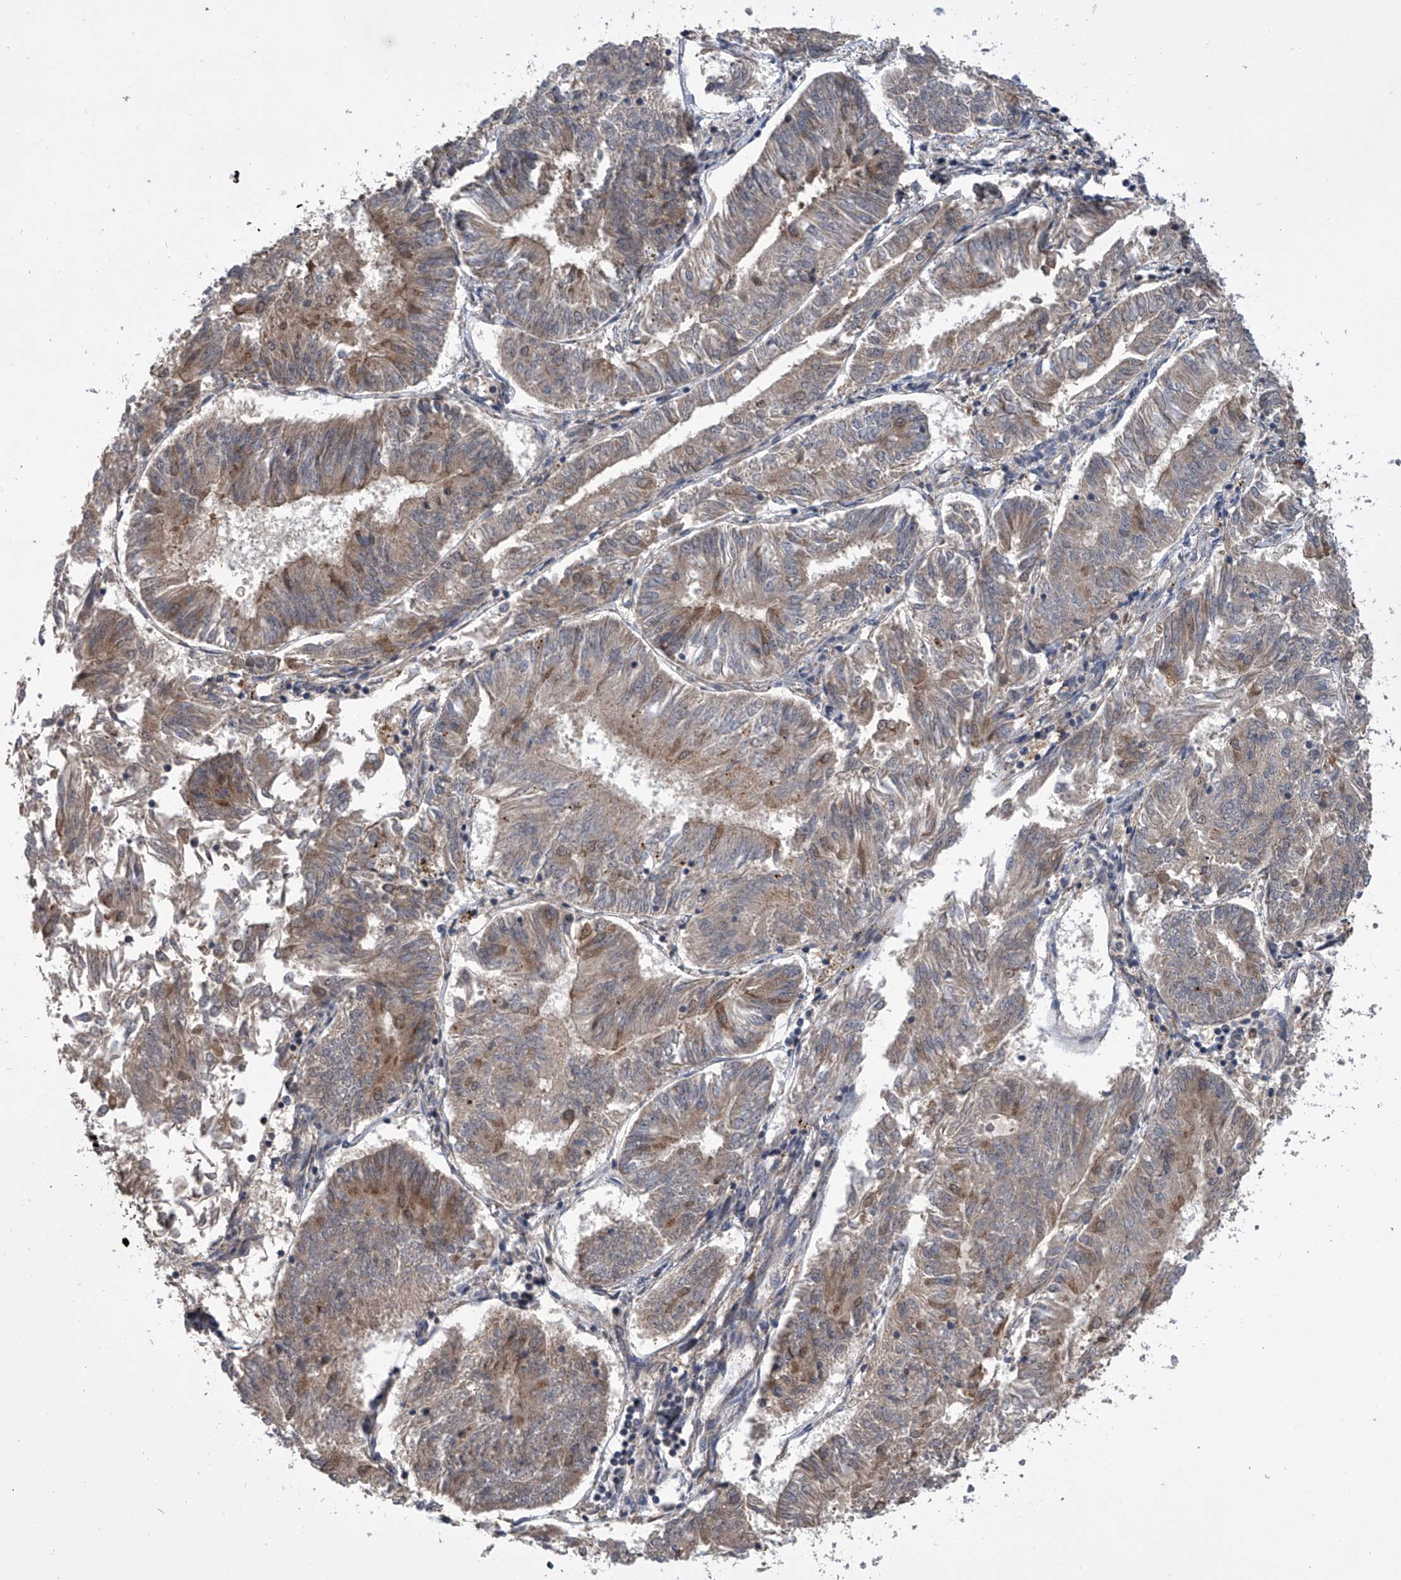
{"staining": {"intensity": "moderate", "quantity": "<25%", "location": "cytoplasmic/membranous"}, "tissue": "endometrial cancer", "cell_type": "Tumor cells", "image_type": "cancer", "snomed": [{"axis": "morphology", "description": "Adenocarcinoma, NOS"}, {"axis": "topography", "description": "Endometrium"}], "caption": "IHC image of neoplastic tissue: human endometrial adenocarcinoma stained using immunohistochemistry (IHC) demonstrates low levels of moderate protein expression localized specifically in the cytoplasmic/membranous of tumor cells, appearing as a cytoplasmic/membranous brown color.", "gene": "GEMIN8", "patient": {"sex": "female", "age": 58}}